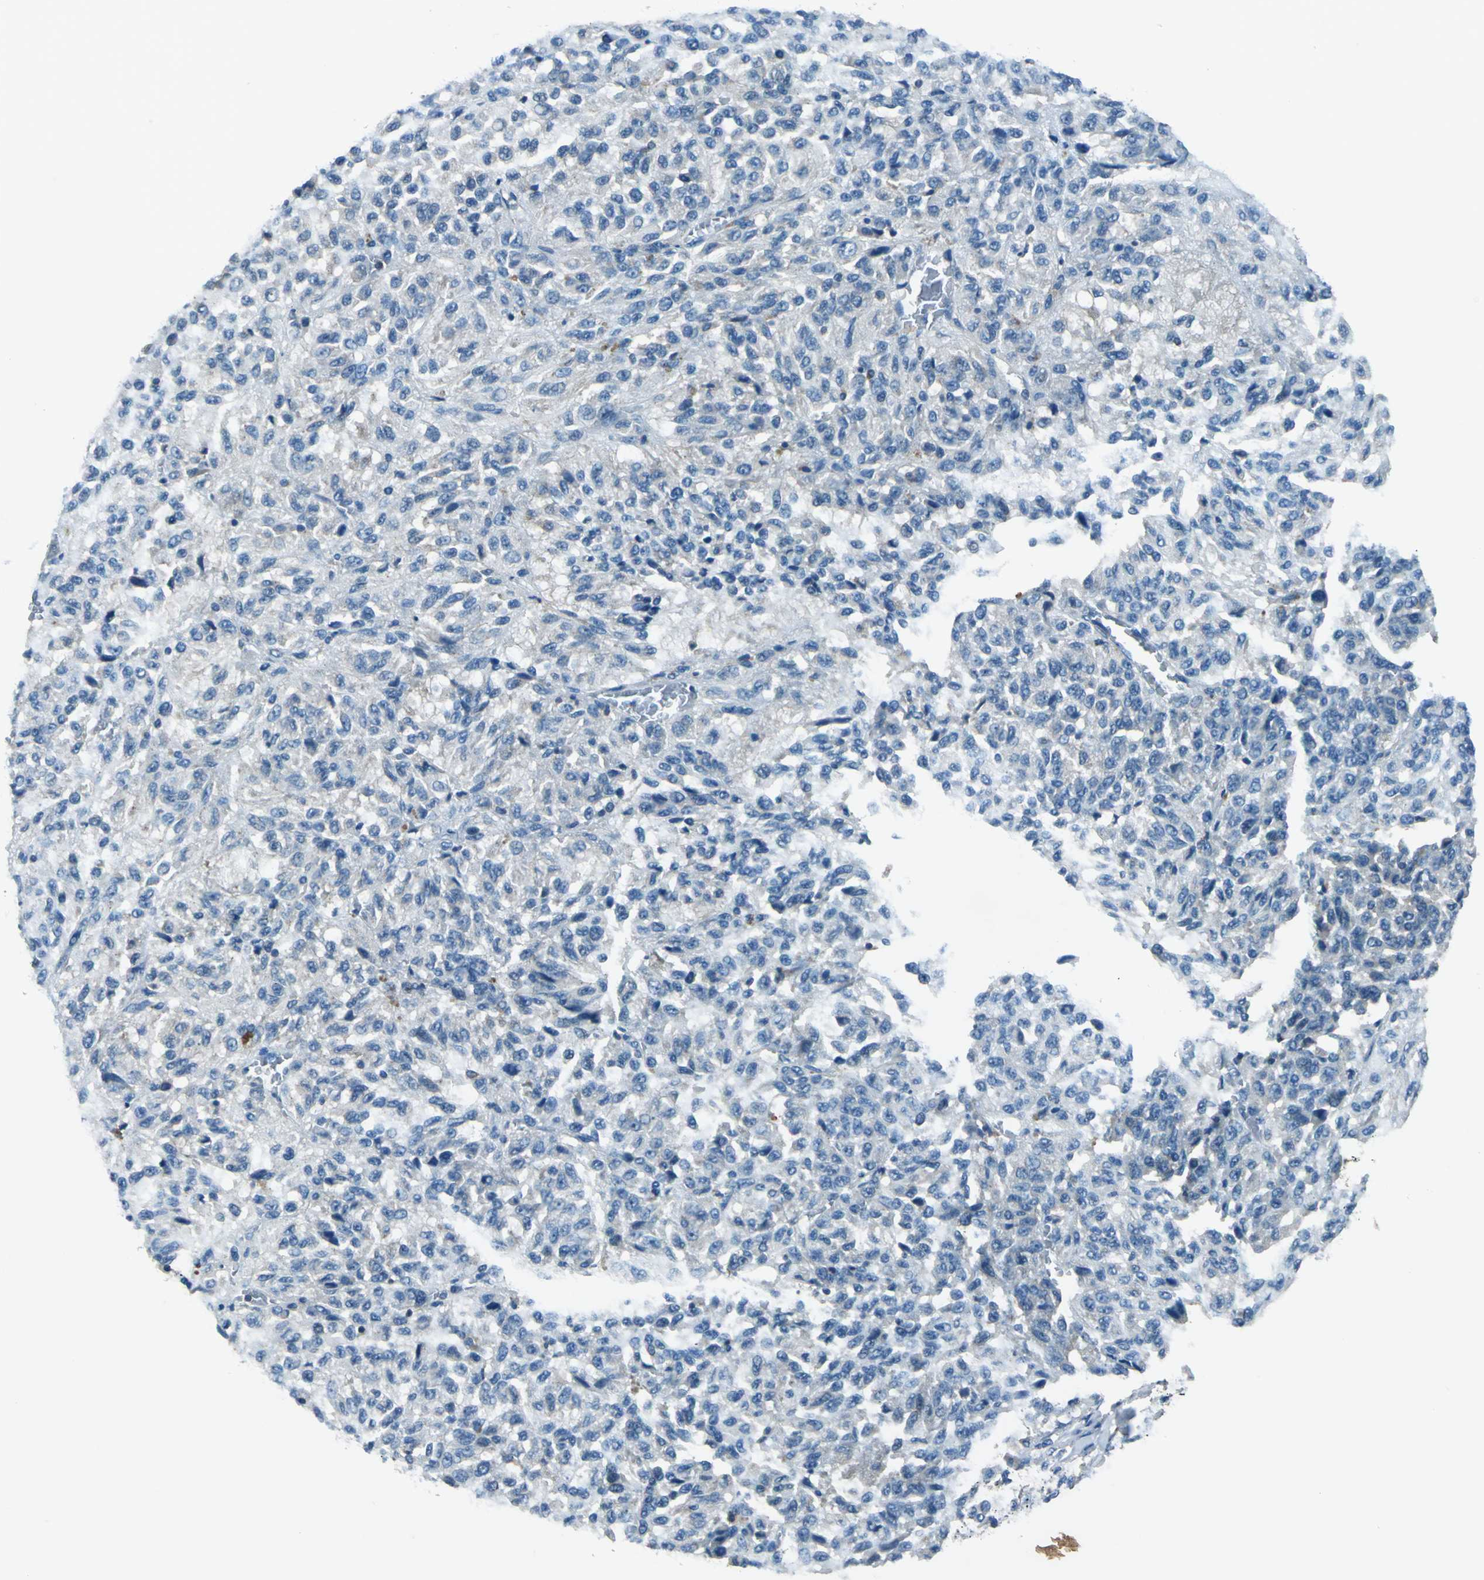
{"staining": {"intensity": "negative", "quantity": "none", "location": "none"}, "tissue": "melanoma", "cell_type": "Tumor cells", "image_type": "cancer", "snomed": [{"axis": "morphology", "description": "Malignant melanoma, Metastatic site"}, {"axis": "topography", "description": "Lung"}], "caption": "Immunohistochemistry (IHC) micrograph of neoplastic tissue: malignant melanoma (metastatic site) stained with DAB demonstrates no significant protein staining in tumor cells.", "gene": "PRKCA", "patient": {"sex": "male", "age": 64}}